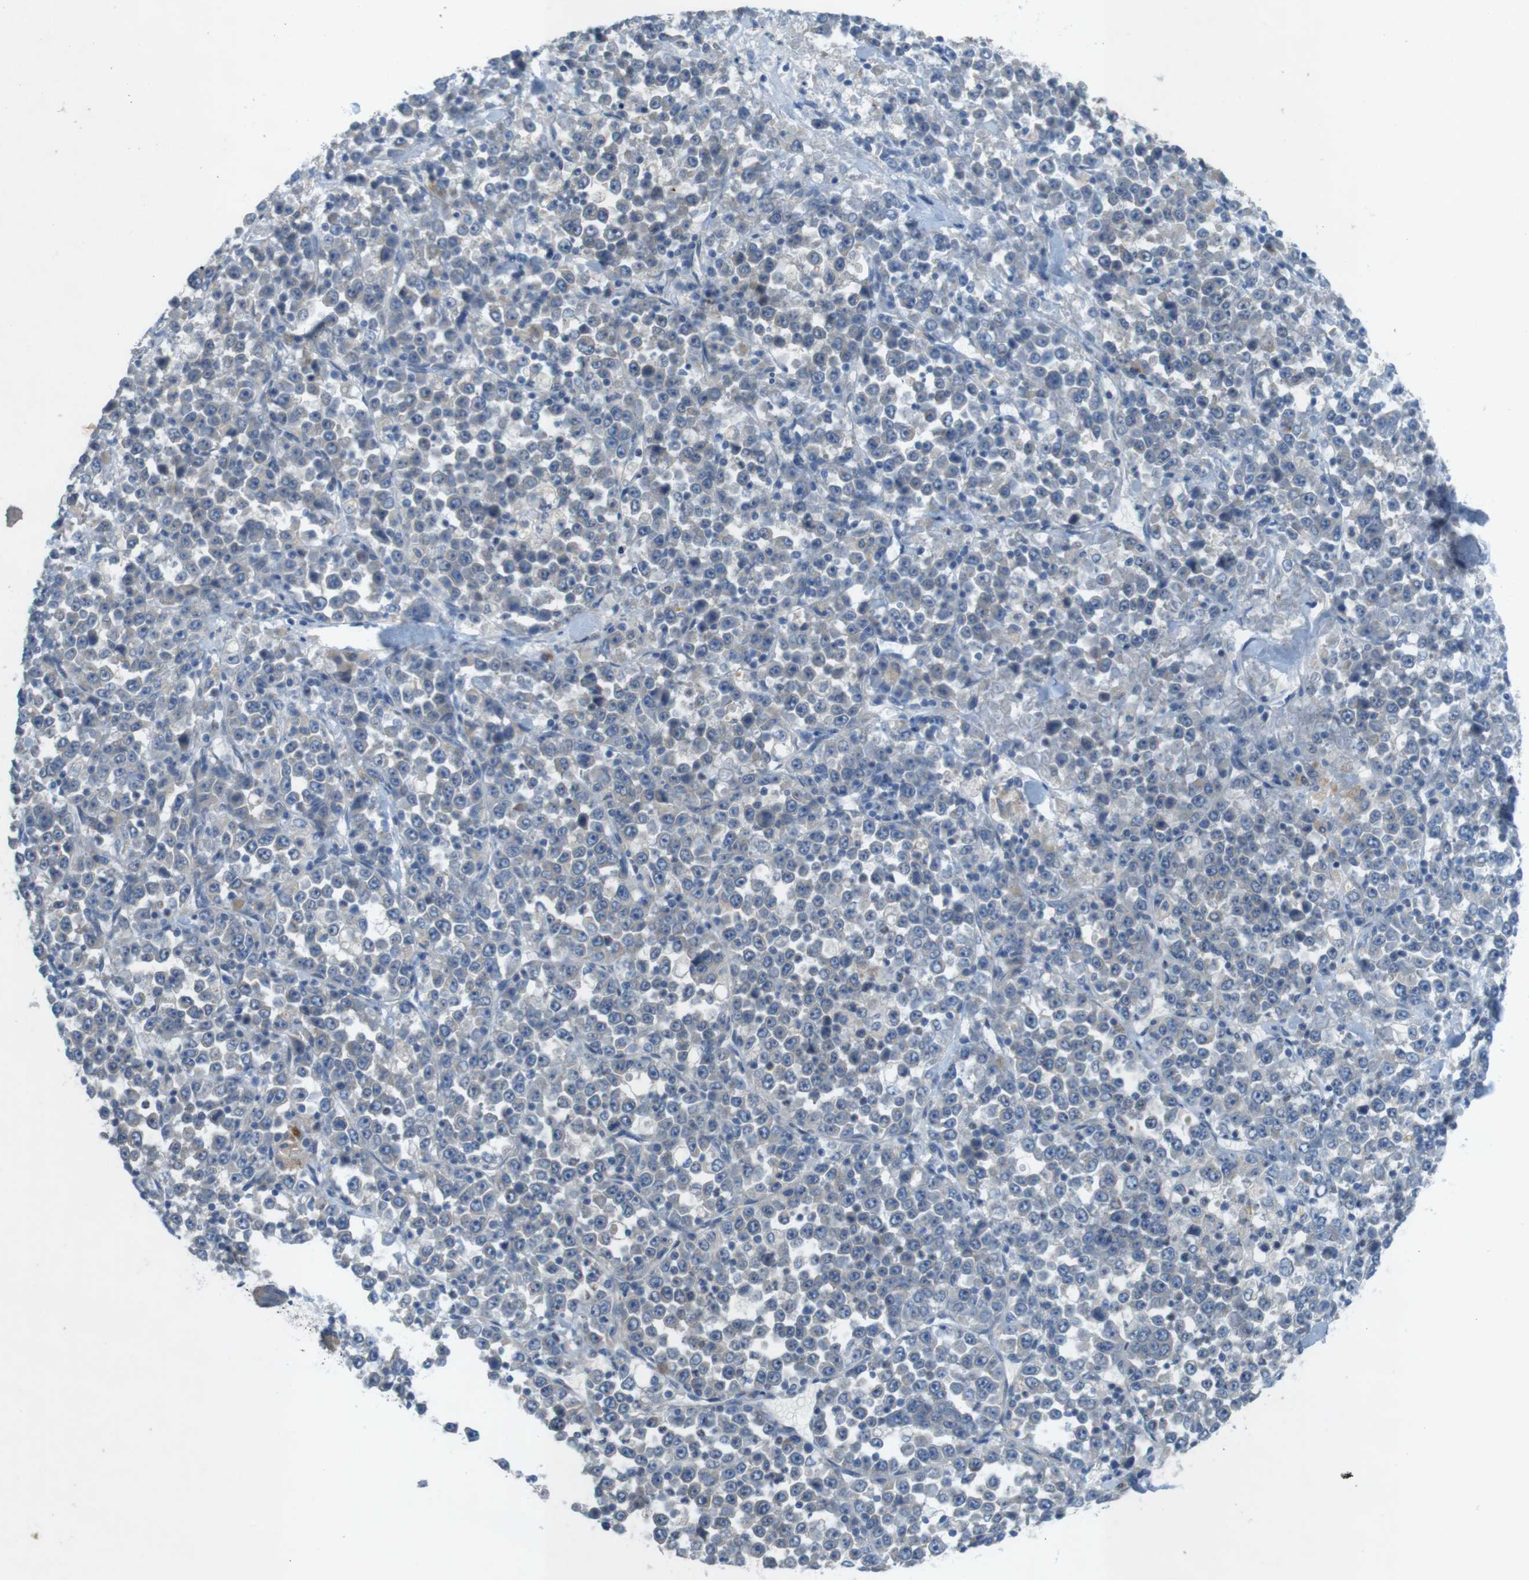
{"staining": {"intensity": "negative", "quantity": "none", "location": "none"}, "tissue": "stomach cancer", "cell_type": "Tumor cells", "image_type": "cancer", "snomed": [{"axis": "morphology", "description": "Normal tissue, NOS"}, {"axis": "morphology", "description": "Adenocarcinoma, NOS"}, {"axis": "topography", "description": "Stomach, upper"}, {"axis": "topography", "description": "Stomach"}], "caption": "The photomicrograph exhibits no staining of tumor cells in stomach adenocarcinoma. The staining is performed using DAB brown chromogen with nuclei counter-stained in using hematoxylin.", "gene": "TYW1", "patient": {"sex": "male", "age": 59}}